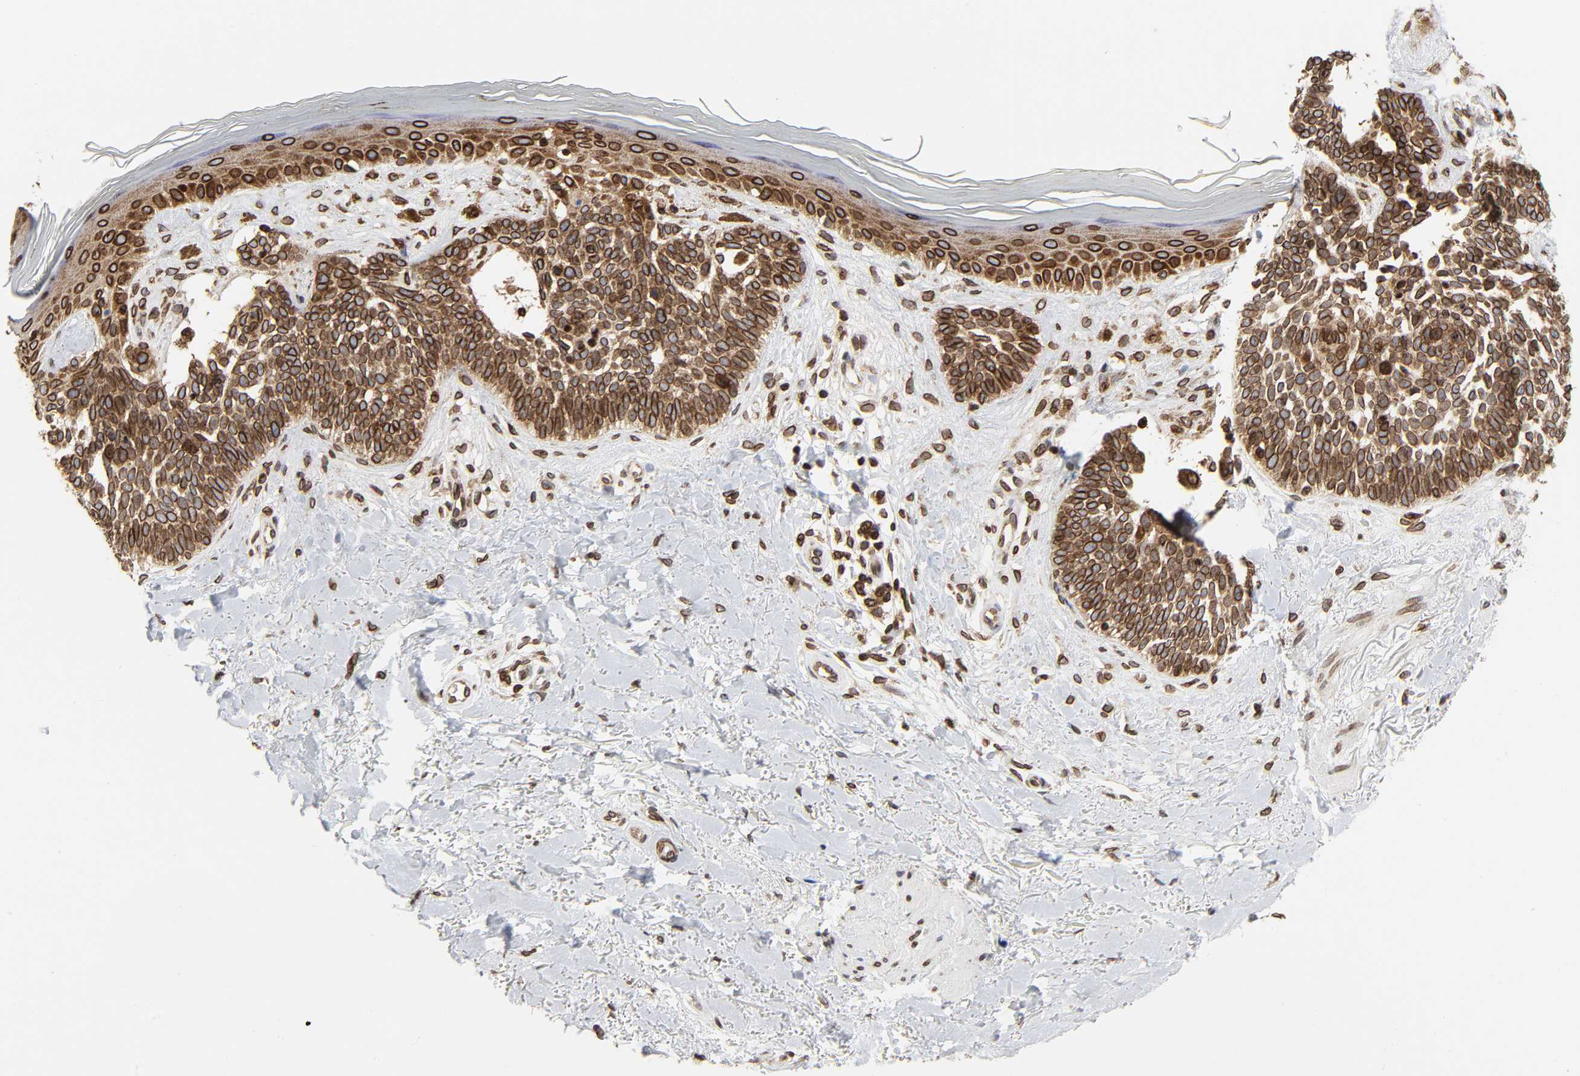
{"staining": {"intensity": "strong", "quantity": ">75%", "location": "cytoplasmic/membranous,nuclear"}, "tissue": "skin cancer", "cell_type": "Tumor cells", "image_type": "cancer", "snomed": [{"axis": "morphology", "description": "Normal tissue, NOS"}, {"axis": "morphology", "description": "Basal cell carcinoma"}, {"axis": "topography", "description": "Skin"}], "caption": "A brown stain highlights strong cytoplasmic/membranous and nuclear staining of a protein in human basal cell carcinoma (skin) tumor cells.", "gene": "RANGAP1", "patient": {"sex": "female", "age": 58}}